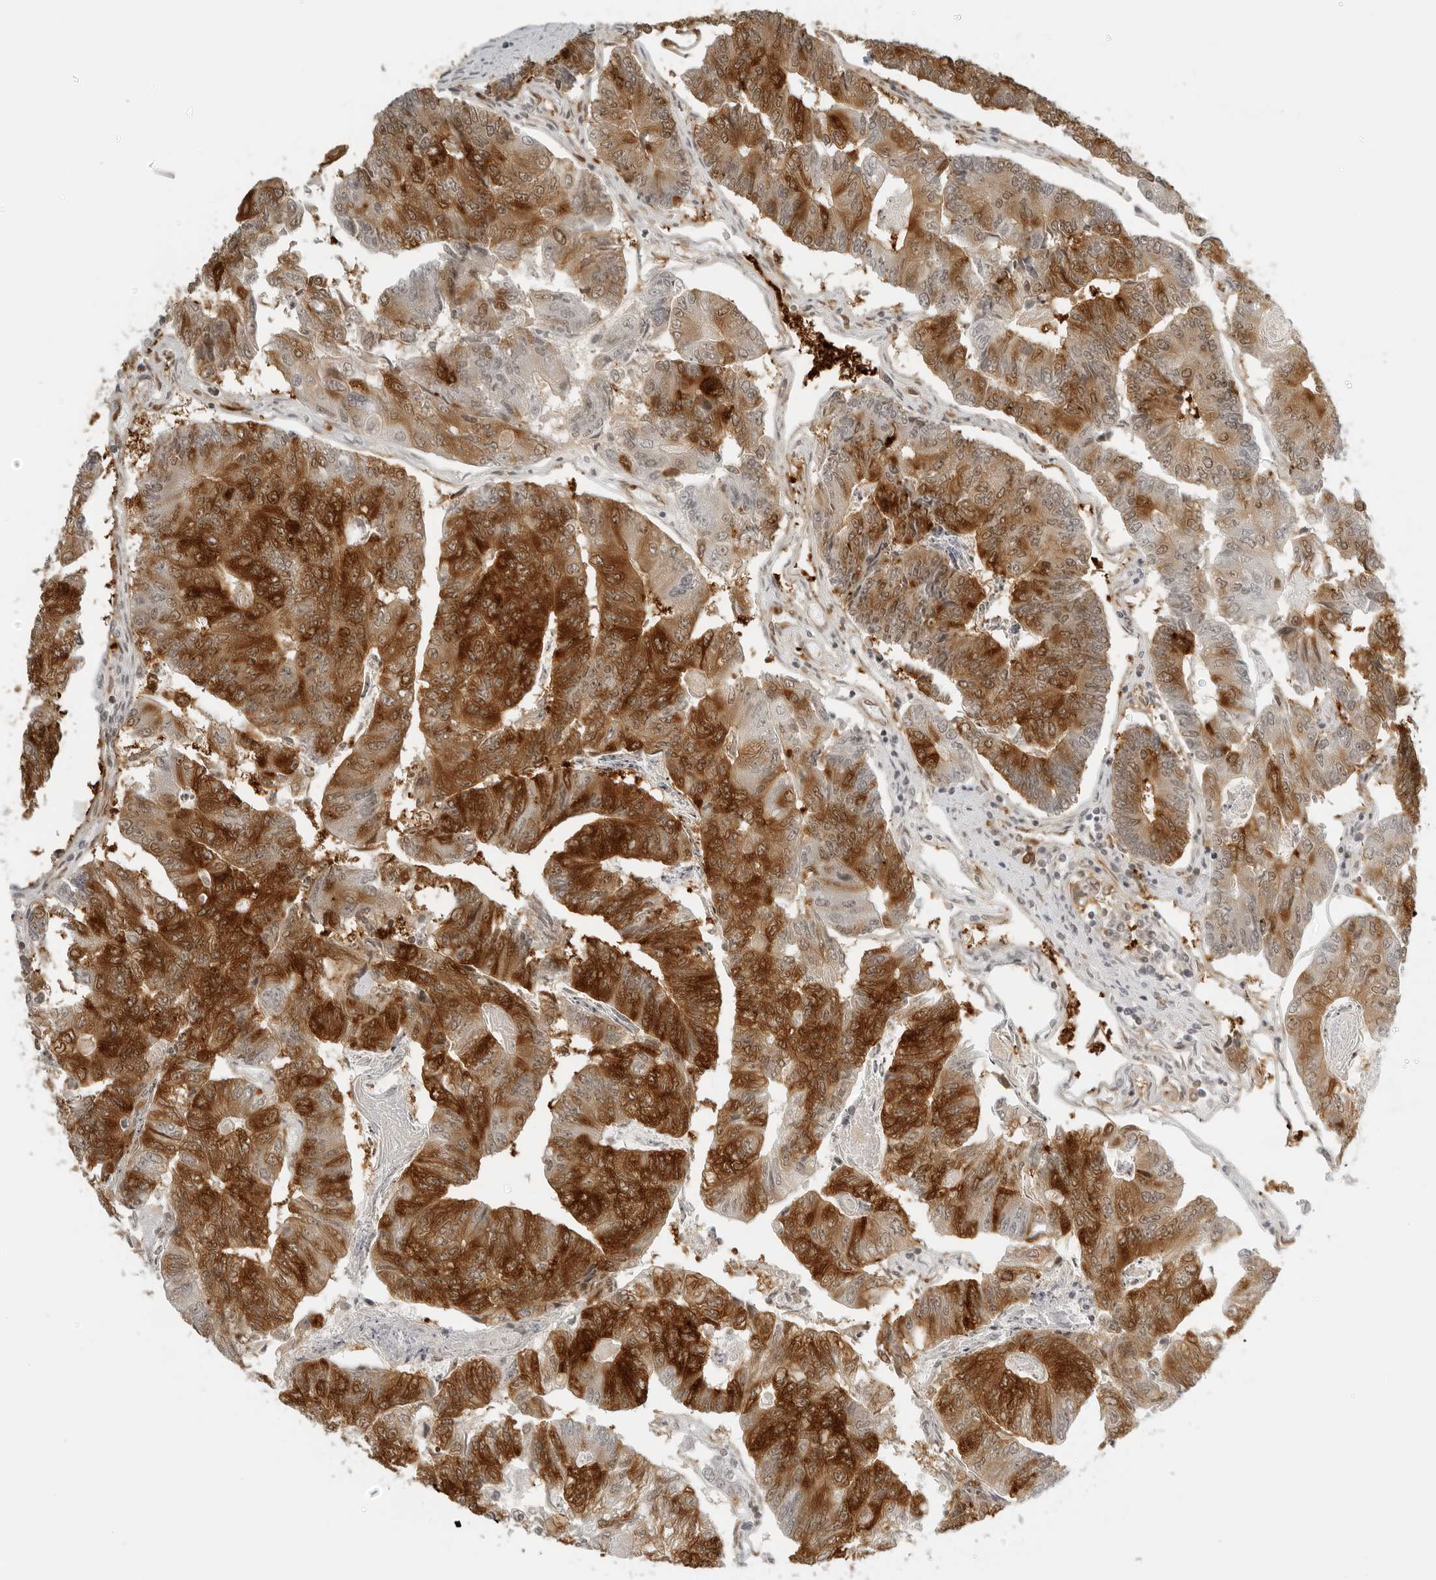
{"staining": {"intensity": "strong", "quantity": ">75%", "location": "cytoplasmic/membranous"}, "tissue": "colorectal cancer", "cell_type": "Tumor cells", "image_type": "cancer", "snomed": [{"axis": "morphology", "description": "Adenocarcinoma, NOS"}, {"axis": "topography", "description": "Colon"}], "caption": "A high-resolution image shows IHC staining of colorectal cancer, which displays strong cytoplasmic/membranous staining in about >75% of tumor cells.", "gene": "EIF4G1", "patient": {"sex": "female", "age": 67}}